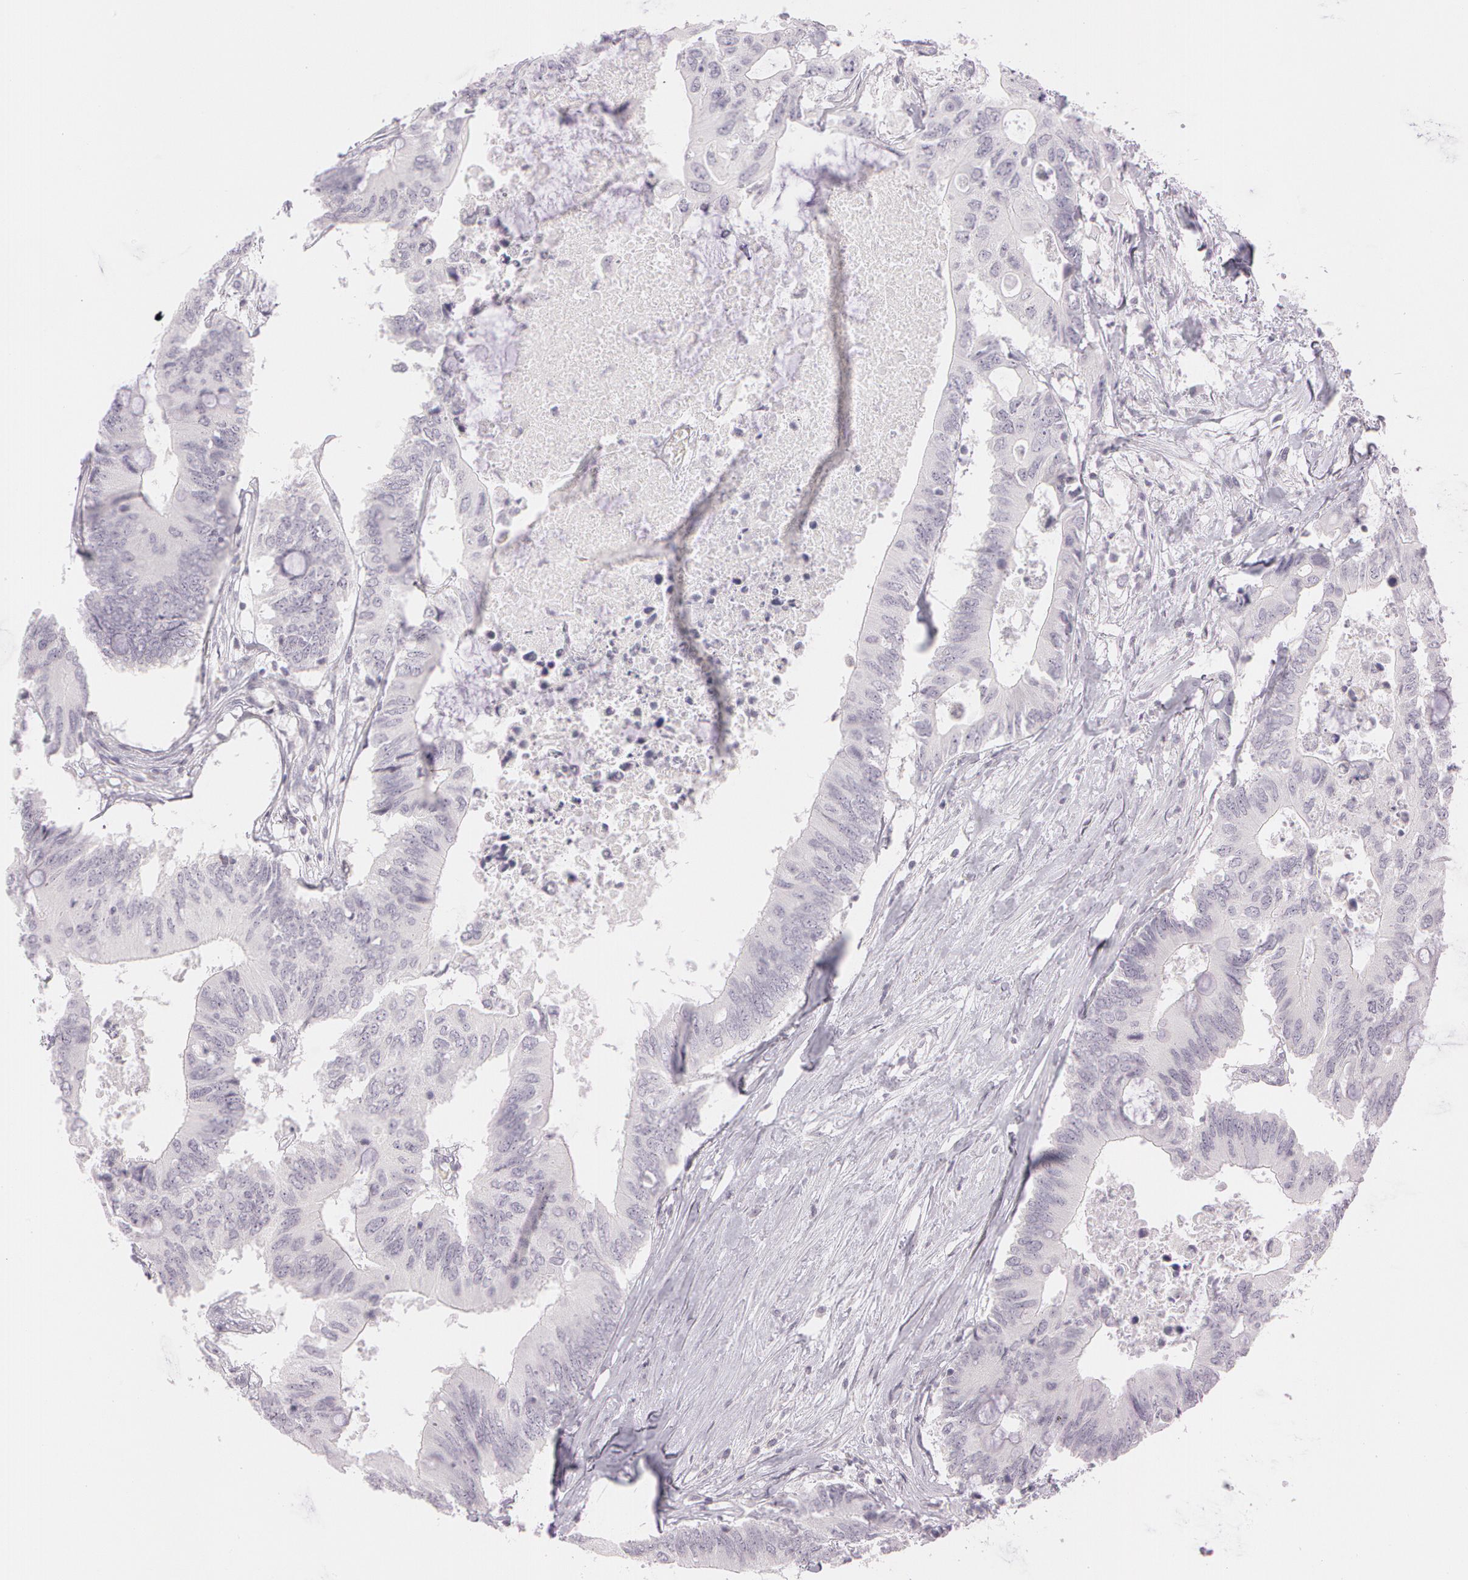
{"staining": {"intensity": "negative", "quantity": "none", "location": "none"}, "tissue": "colorectal cancer", "cell_type": "Tumor cells", "image_type": "cancer", "snomed": [{"axis": "morphology", "description": "Adenocarcinoma, NOS"}, {"axis": "topography", "description": "Colon"}], "caption": "Human adenocarcinoma (colorectal) stained for a protein using IHC reveals no staining in tumor cells.", "gene": "OTC", "patient": {"sex": "male", "age": 71}}